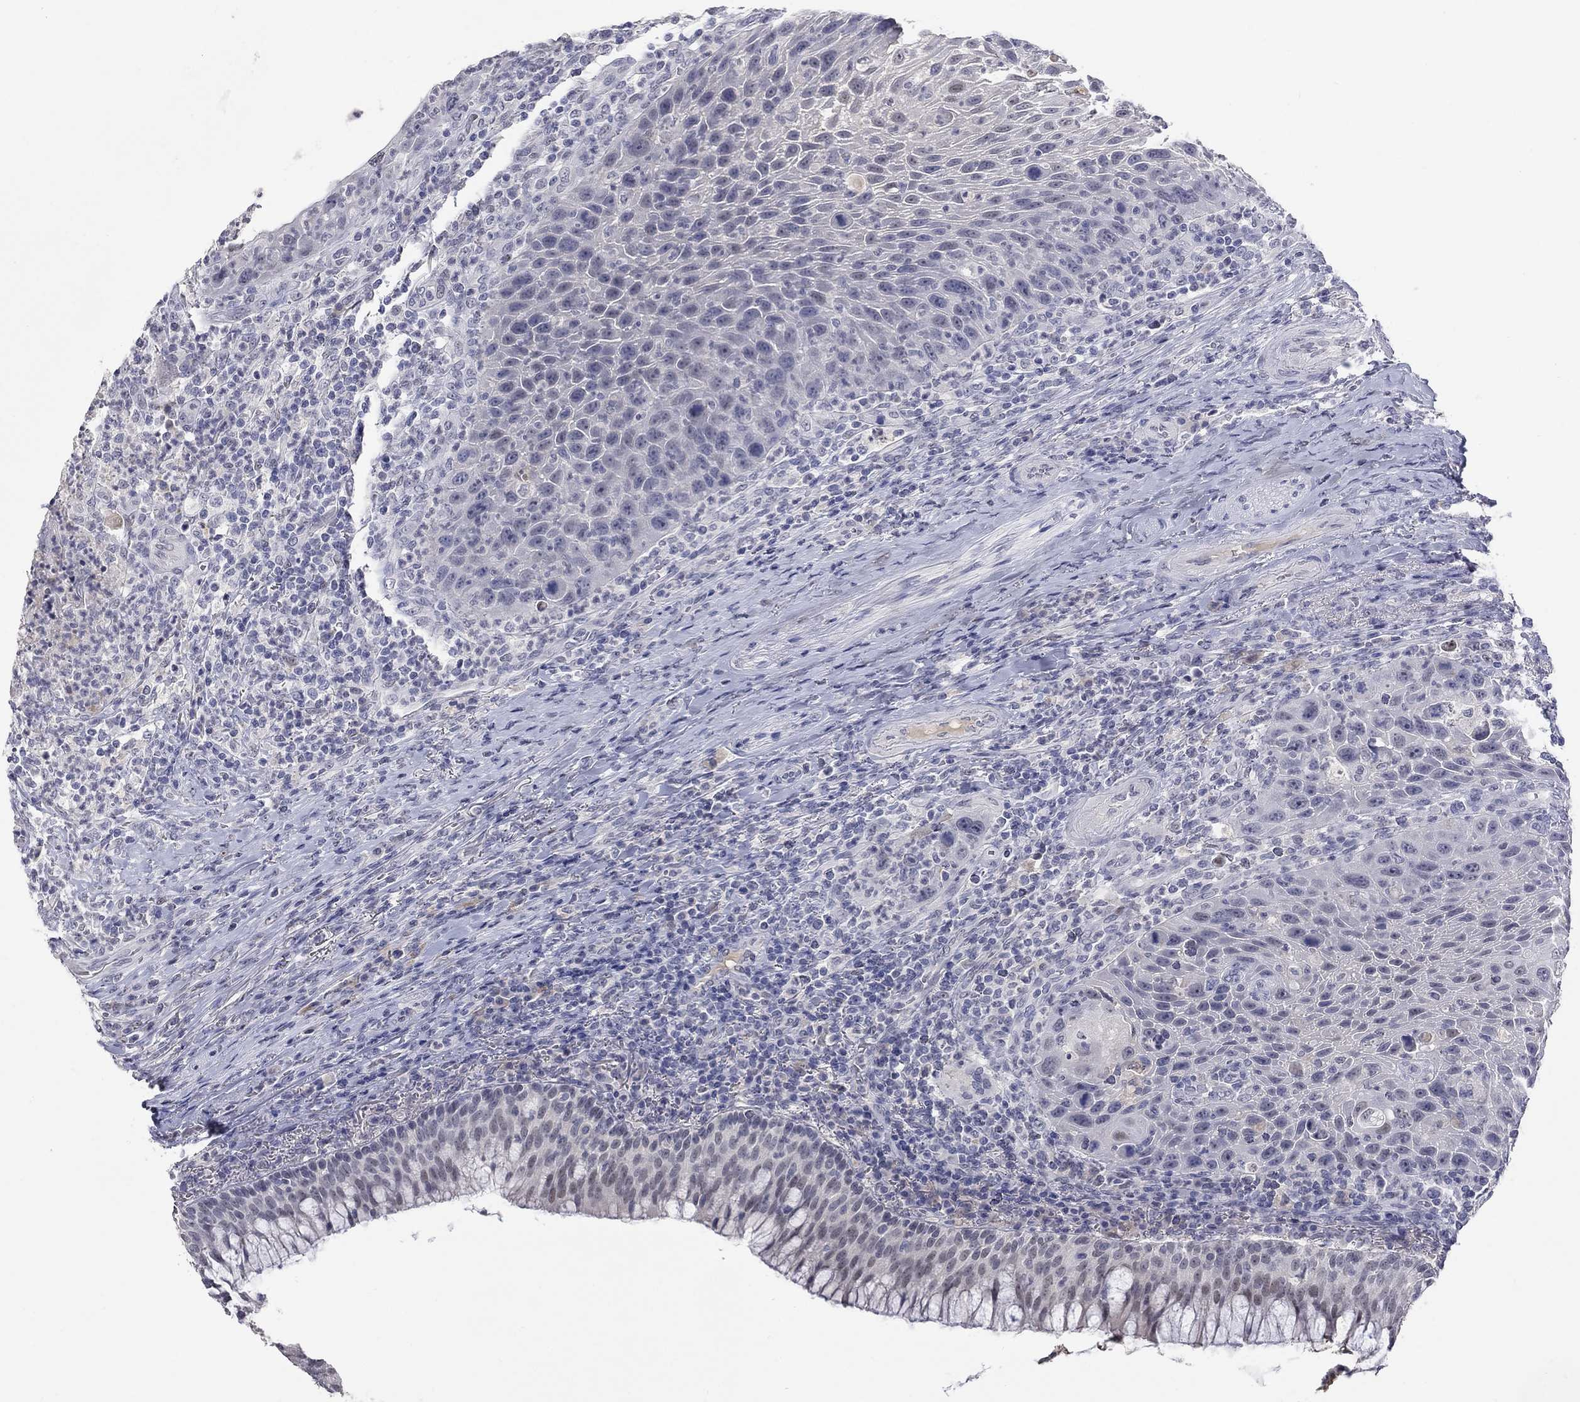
{"staining": {"intensity": "weak", "quantity": "<25%", "location": "nuclear"}, "tissue": "head and neck cancer", "cell_type": "Tumor cells", "image_type": "cancer", "snomed": [{"axis": "morphology", "description": "Squamous cell carcinoma, NOS"}, {"axis": "topography", "description": "Head-Neck"}], "caption": "Histopathology image shows no significant protein expression in tumor cells of head and neck cancer. (Stains: DAB immunohistochemistry with hematoxylin counter stain, Microscopy: brightfield microscopy at high magnification).", "gene": "SLC51A", "patient": {"sex": "male", "age": 69}}